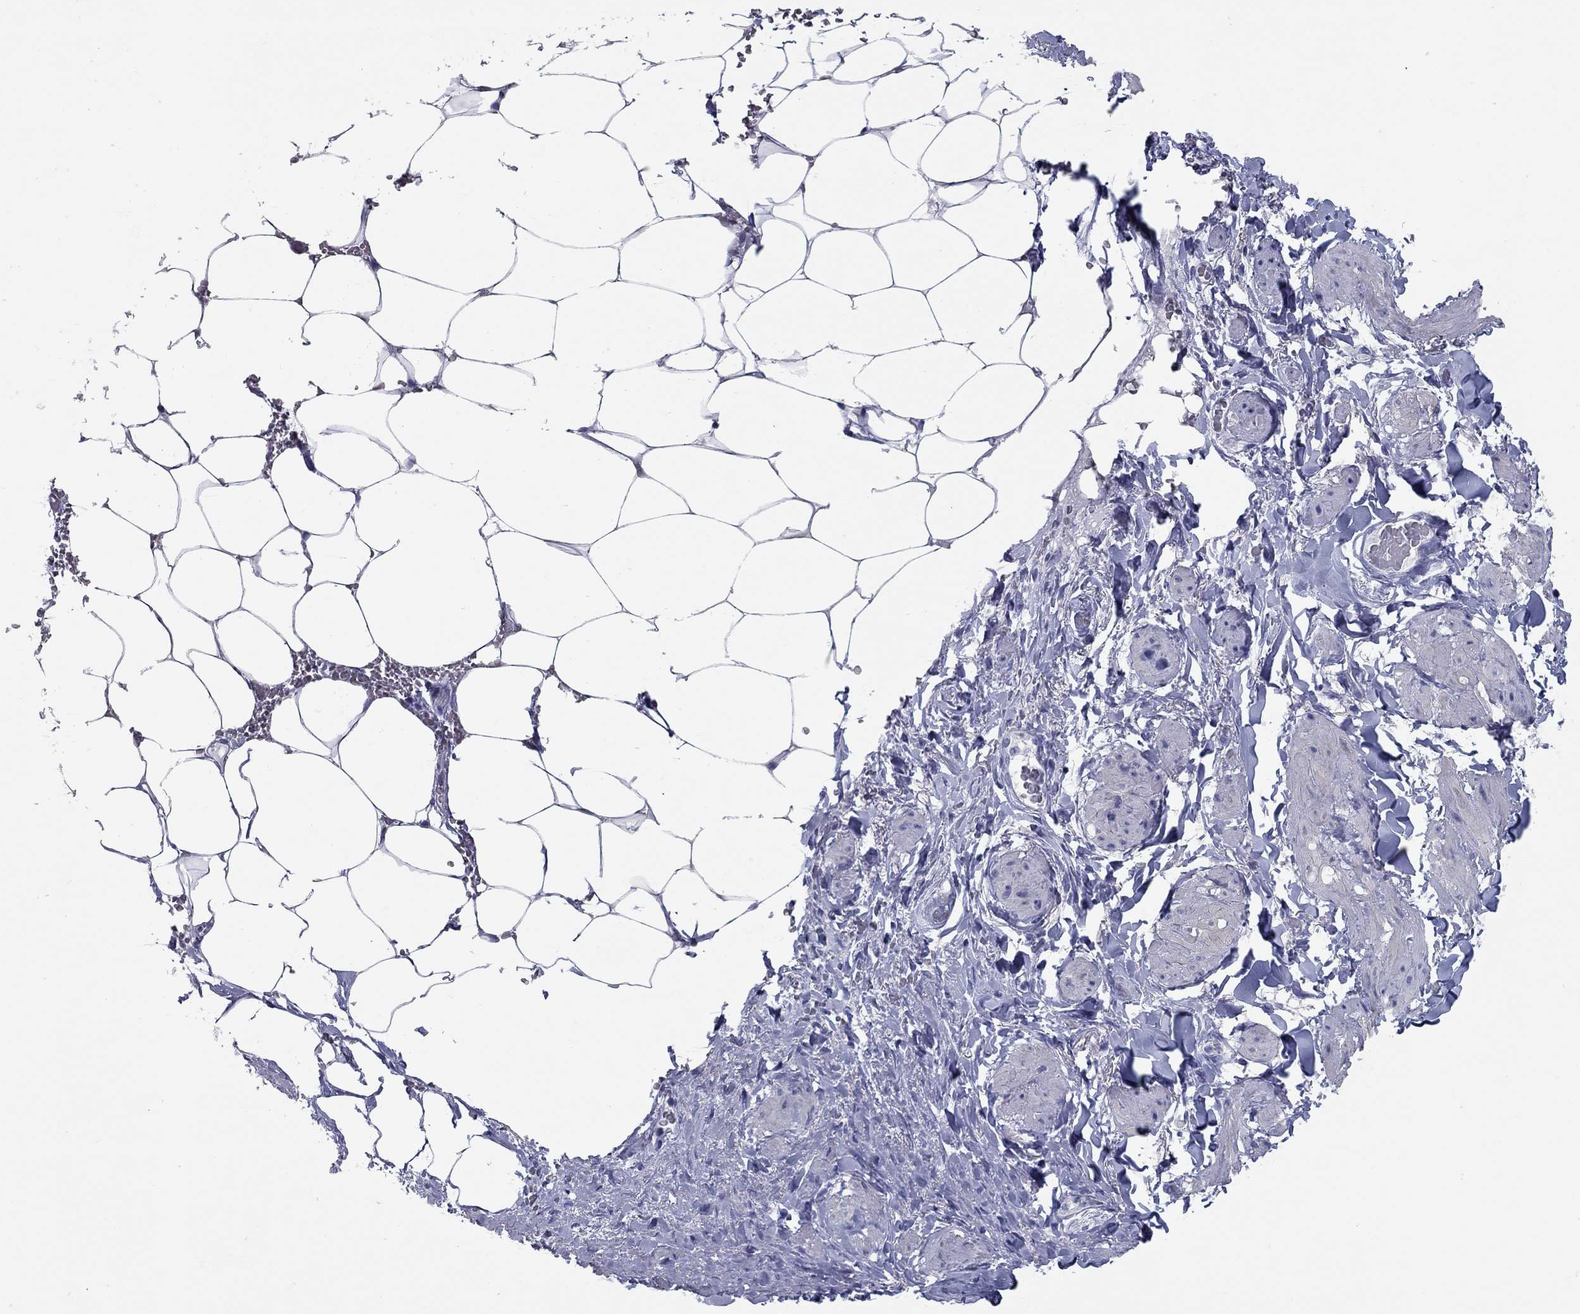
{"staining": {"intensity": "negative", "quantity": "none", "location": "none"}, "tissue": "adrenal gland", "cell_type": "Glandular cells", "image_type": "normal", "snomed": [{"axis": "morphology", "description": "Normal tissue, NOS"}, {"axis": "topography", "description": "Adrenal gland"}], "caption": "This is a micrograph of immunohistochemistry staining of normal adrenal gland, which shows no expression in glandular cells. The staining was performed using DAB (3,3'-diaminobenzidine) to visualize the protein expression in brown, while the nuclei were stained in blue with hematoxylin (Magnification: 20x).", "gene": "KIRREL2", "patient": {"sex": "female", "age": 60}}